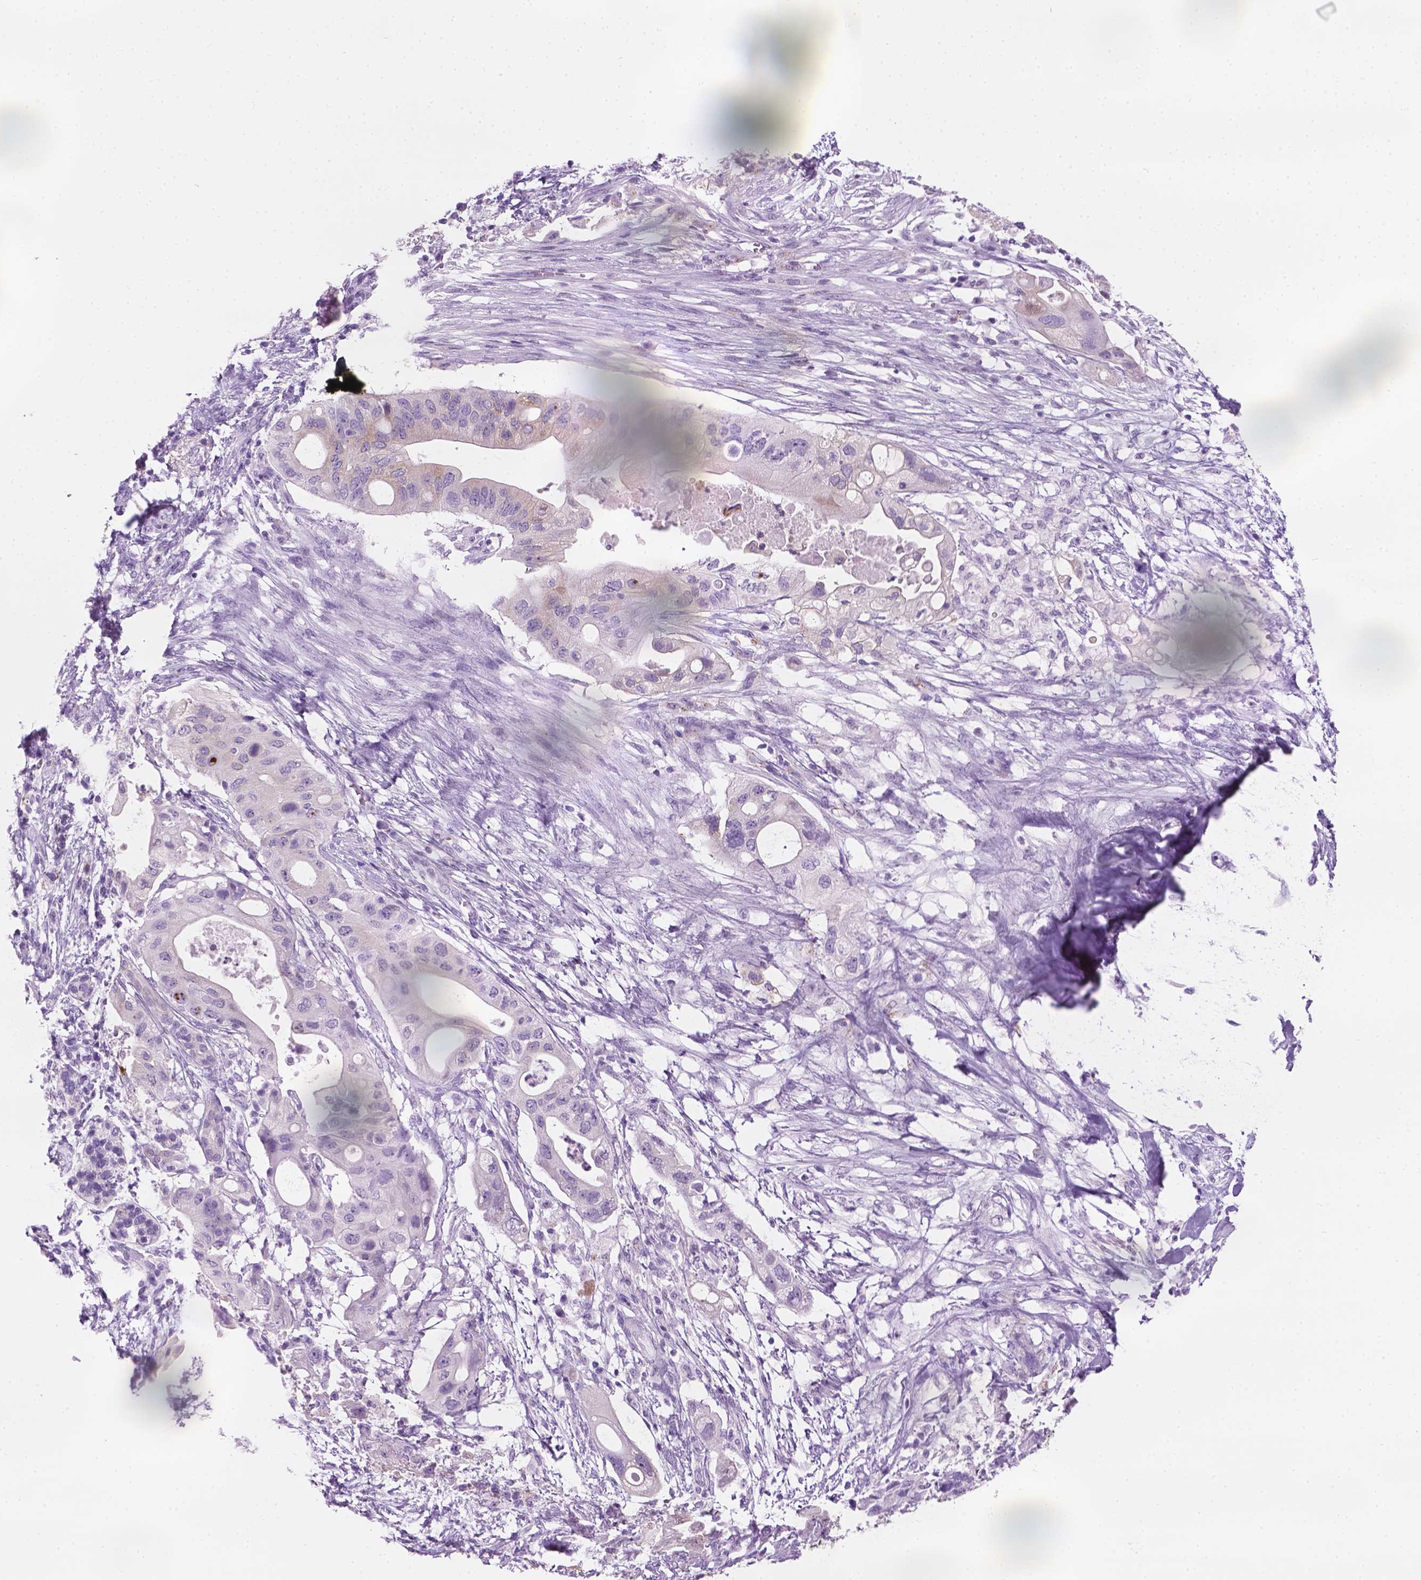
{"staining": {"intensity": "moderate", "quantity": "<25%", "location": "cytoplasmic/membranous"}, "tissue": "pancreatic cancer", "cell_type": "Tumor cells", "image_type": "cancer", "snomed": [{"axis": "morphology", "description": "Adenocarcinoma, NOS"}, {"axis": "topography", "description": "Pancreas"}], "caption": "Immunohistochemical staining of adenocarcinoma (pancreatic) exhibits low levels of moderate cytoplasmic/membranous protein staining in approximately <25% of tumor cells.", "gene": "TTC29", "patient": {"sex": "female", "age": 72}}